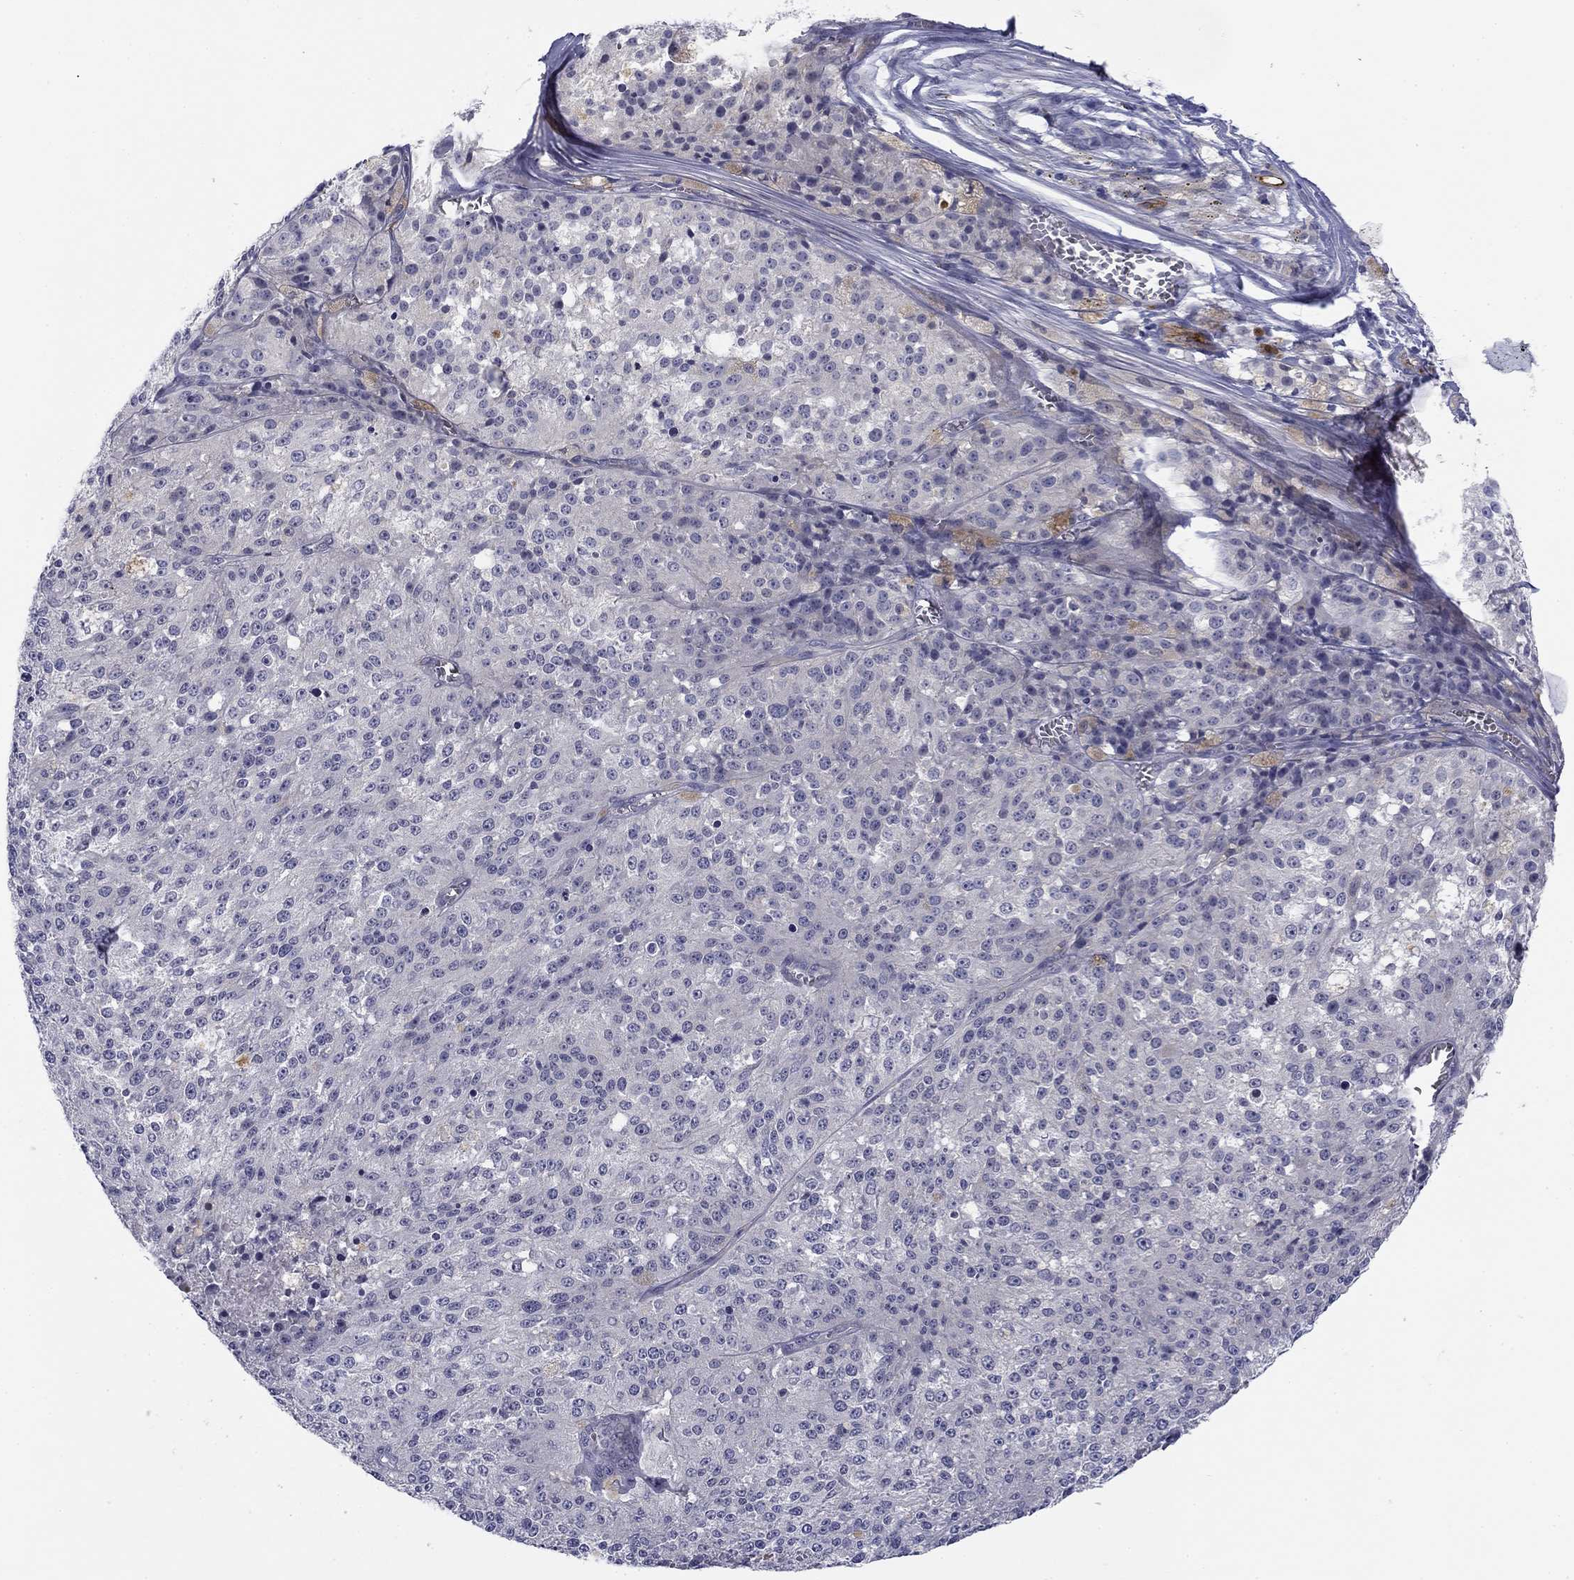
{"staining": {"intensity": "negative", "quantity": "none", "location": "none"}, "tissue": "melanoma", "cell_type": "Tumor cells", "image_type": "cancer", "snomed": [{"axis": "morphology", "description": "Malignant melanoma, Metastatic site"}, {"axis": "topography", "description": "Lymph node"}], "caption": "An immunohistochemistry (IHC) micrograph of malignant melanoma (metastatic site) is shown. There is no staining in tumor cells of malignant melanoma (metastatic site).", "gene": "TIGD4", "patient": {"sex": "female", "age": 64}}